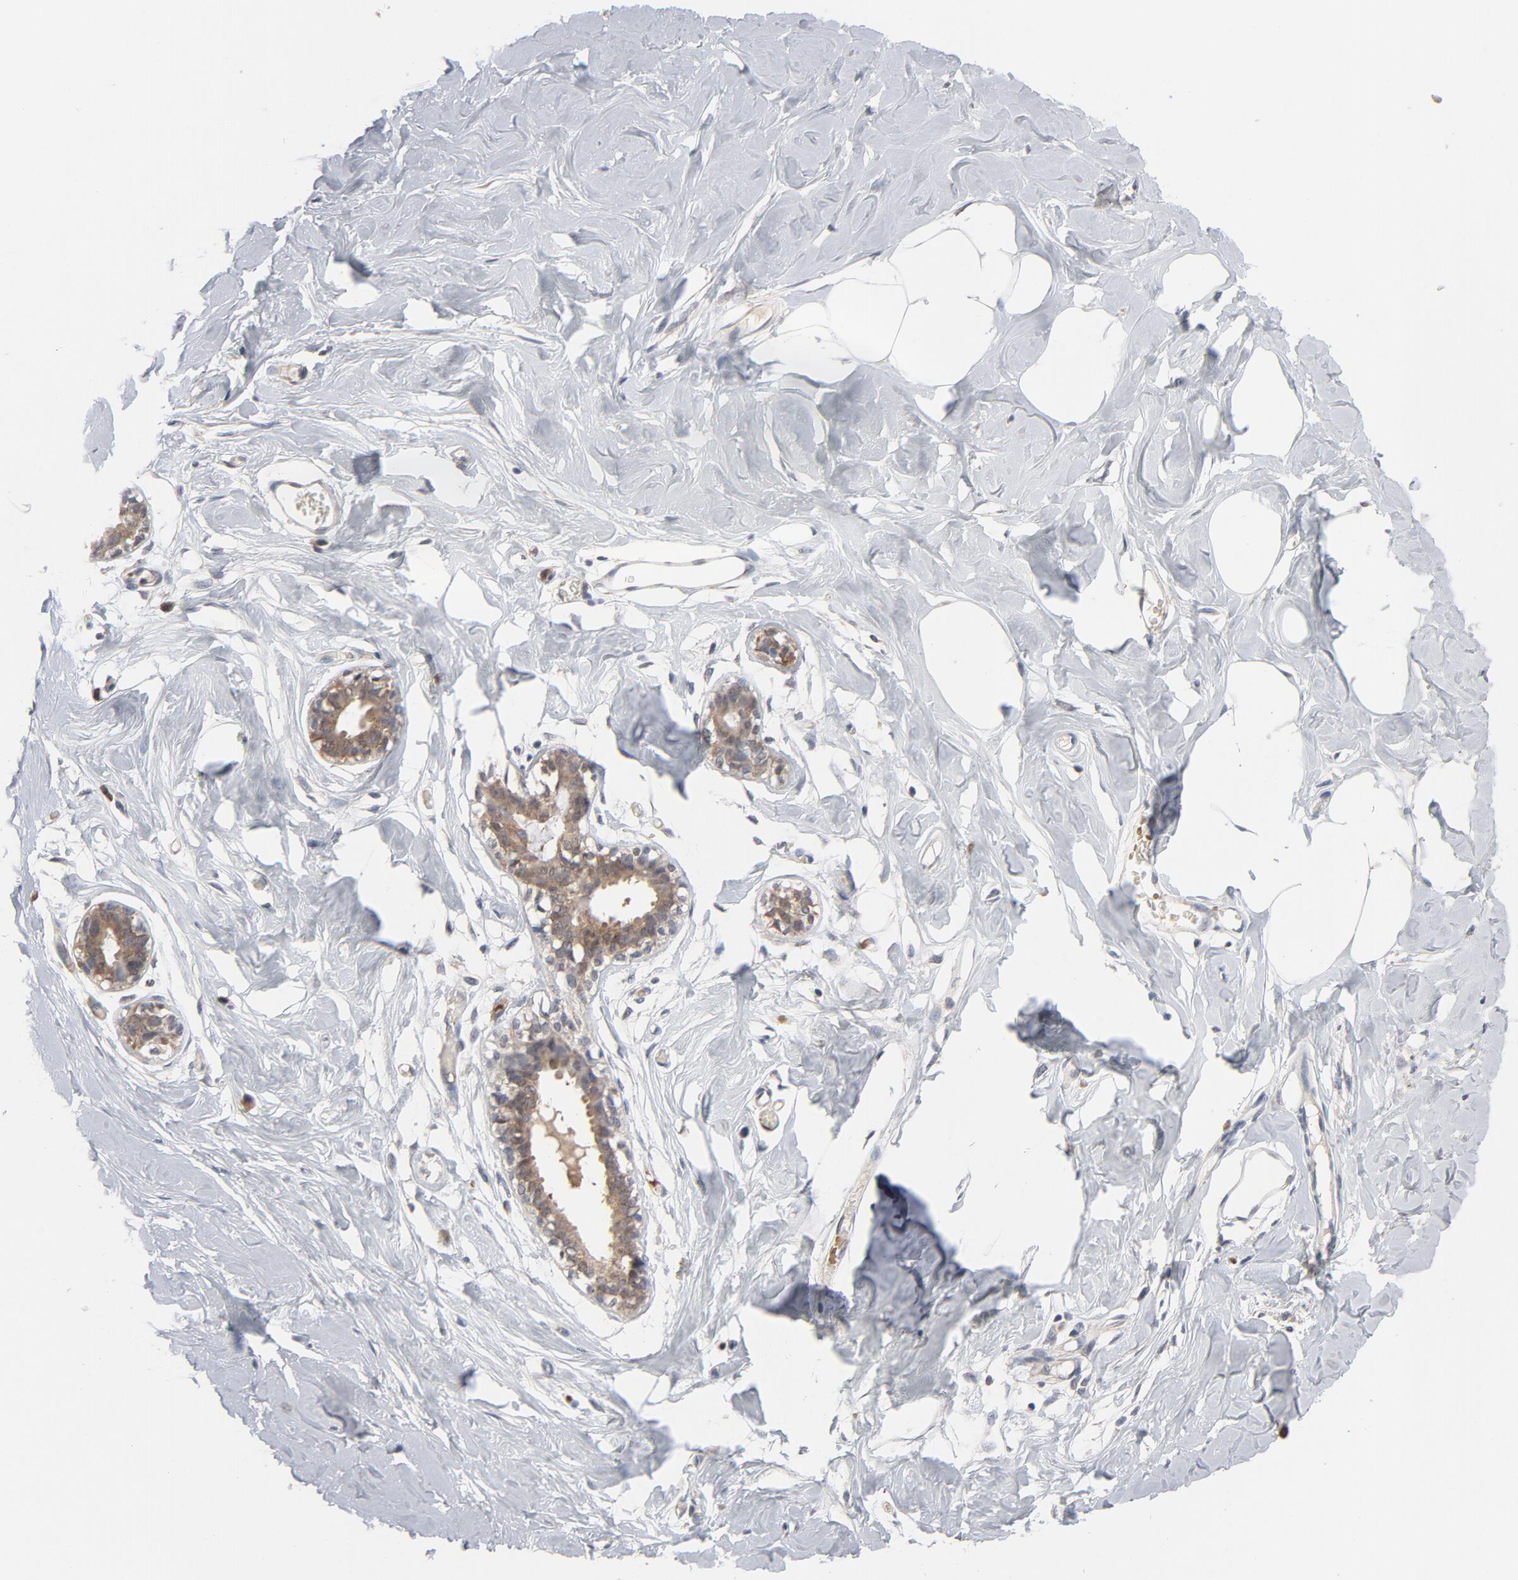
{"staining": {"intensity": "negative", "quantity": "none", "location": "none"}, "tissue": "breast", "cell_type": "Adipocytes", "image_type": "normal", "snomed": [{"axis": "morphology", "description": "Normal tissue, NOS"}, {"axis": "topography", "description": "Breast"}, {"axis": "topography", "description": "Adipose tissue"}], "caption": "The histopathology image exhibits no staining of adipocytes in benign breast.", "gene": "PRDX1", "patient": {"sex": "female", "age": 25}}